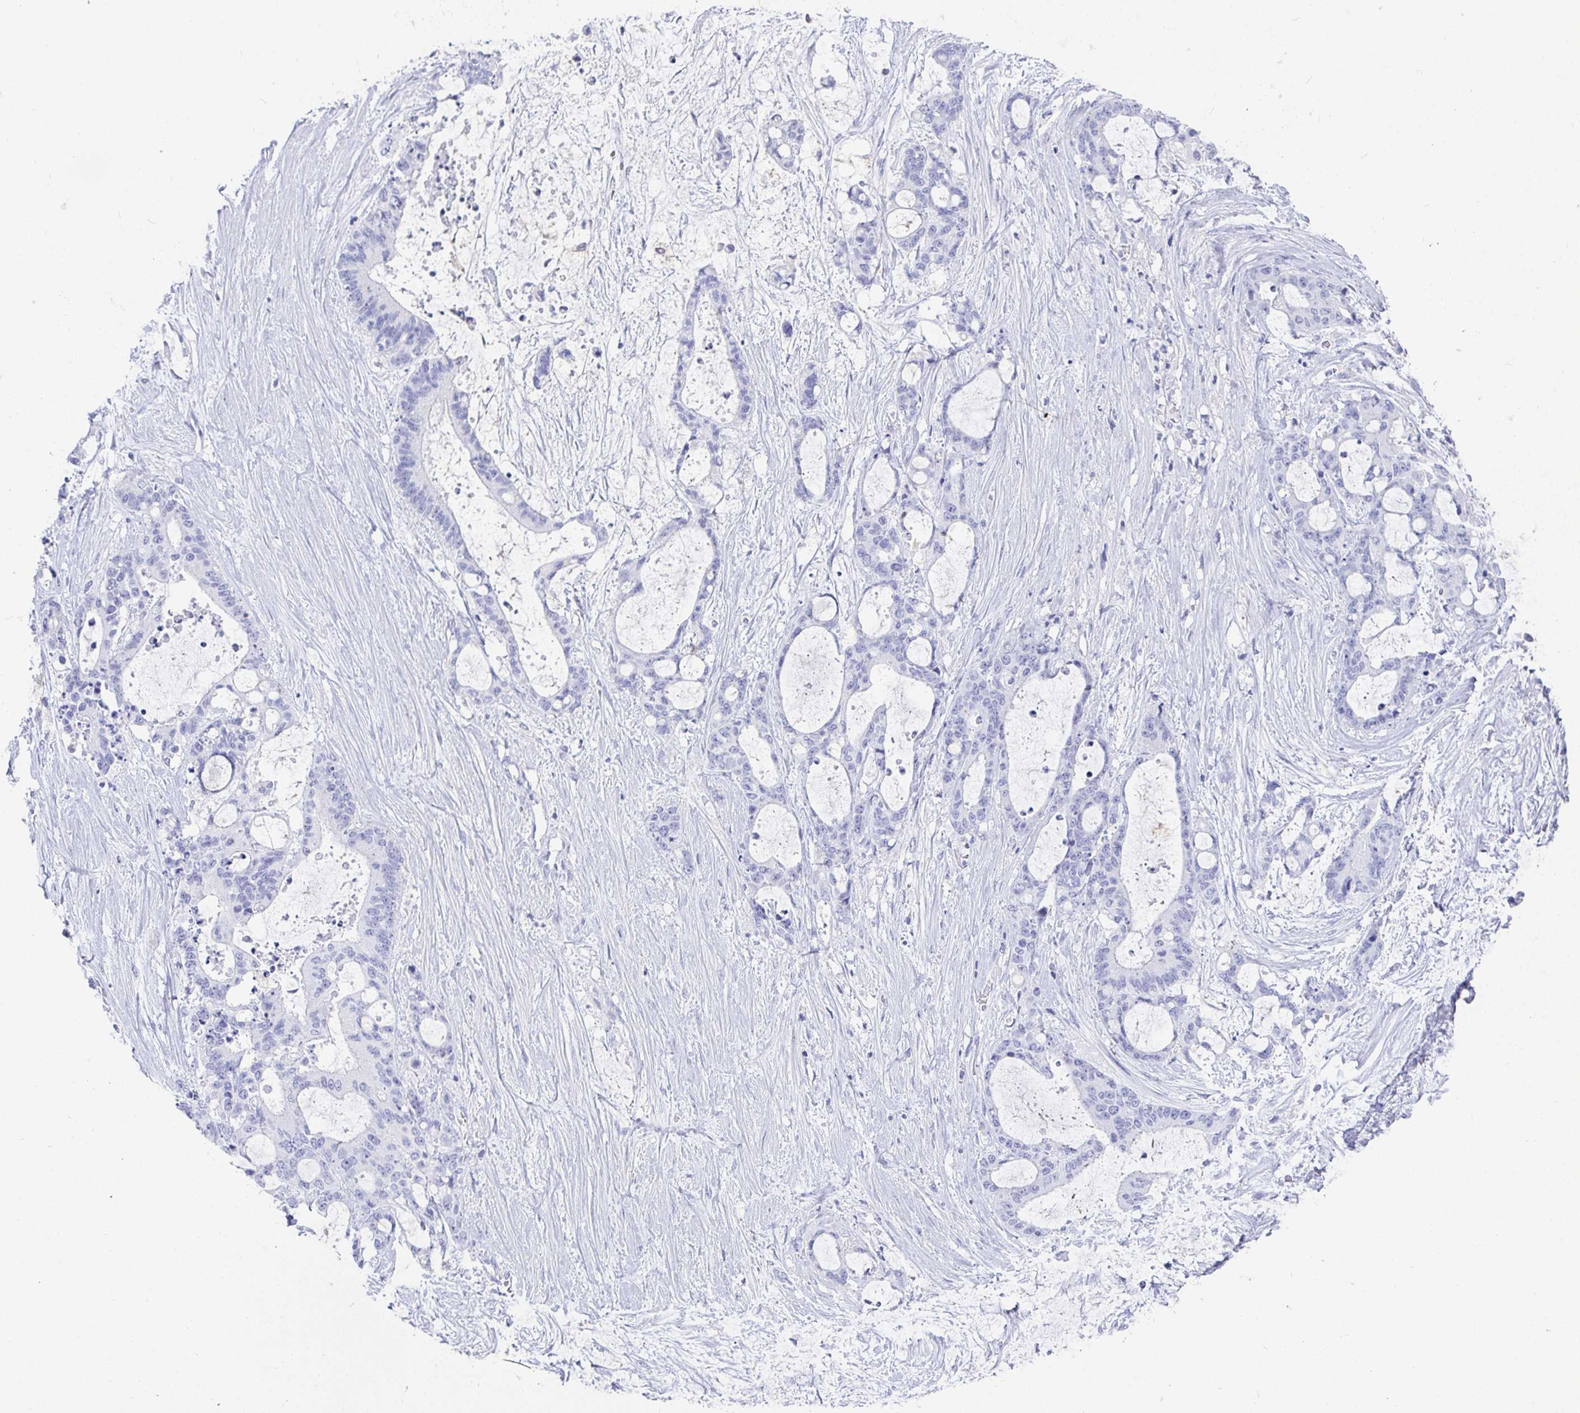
{"staining": {"intensity": "negative", "quantity": "none", "location": "none"}, "tissue": "liver cancer", "cell_type": "Tumor cells", "image_type": "cancer", "snomed": [{"axis": "morphology", "description": "Normal tissue, NOS"}, {"axis": "morphology", "description": "Cholangiocarcinoma"}, {"axis": "topography", "description": "Liver"}, {"axis": "topography", "description": "Peripheral nerve tissue"}], "caption": "IHC histopathology image of neoplastic tissue: liver cancer stained with DAB demonstrates no significant protein expression in tumor cells. (IHC, brightfield microscopy, high magnification).", "gene": "TMEM241", "patient": {"sex": "female", "age": 73}}